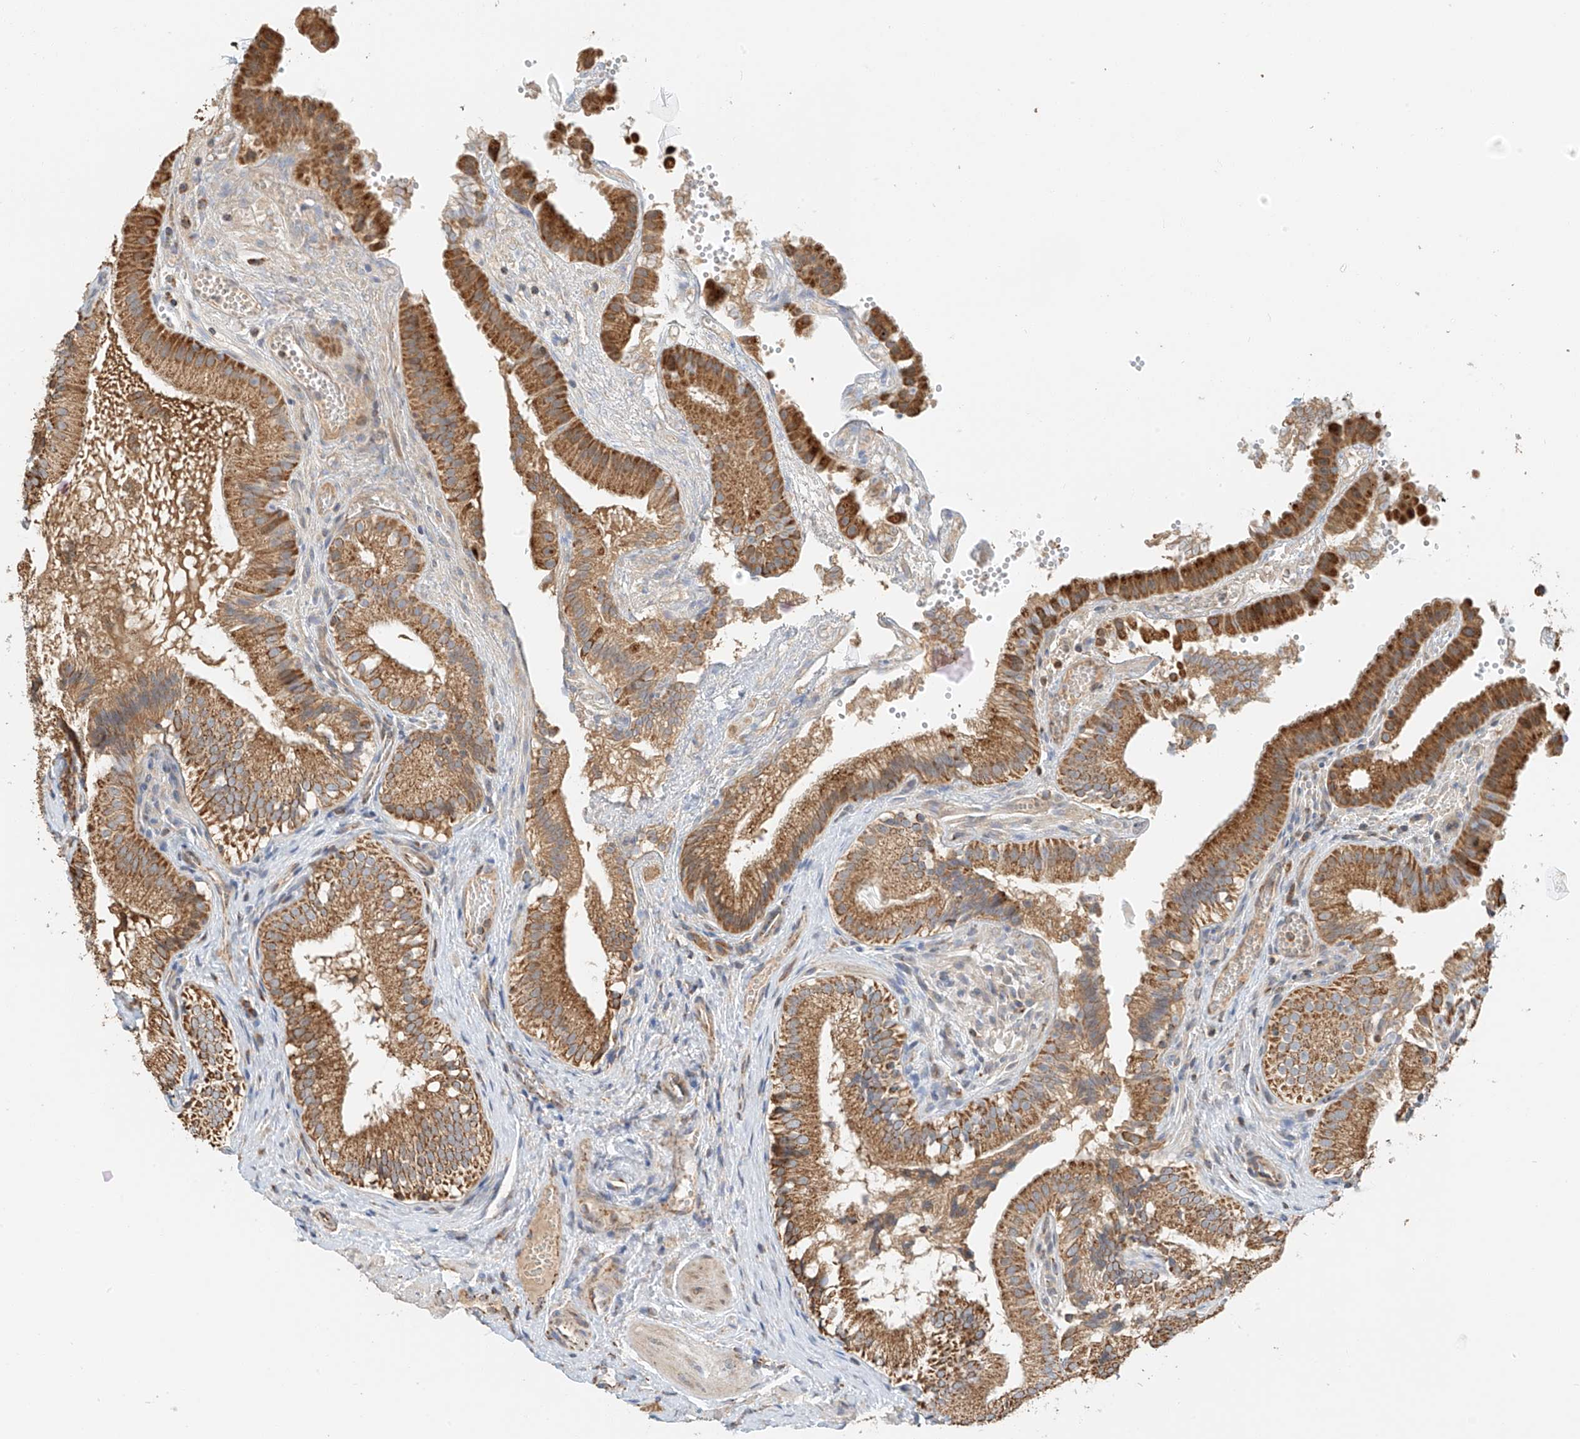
{"staining": {"intensity": "moderate", "quantity": ">75%", "location": "cytoplasmic/membranous"}, "tissue": "gallbladder", "cell_type": "Glandular cells", "image_type": "normal", "snomed": [{"axis": "morphology", "description": "Normal tissue, NOS"}, {"axis": "topography", "description": "Gallbladder"}], "caption": "Protein positivity by immunohistochemistry (IHC) exhibits moderate cytoplasmic/membranous staining in approximately >75% of glandular cells in benign gallbladder. (IHC, brightfield microscopy, high magnification).", "gene": "YIPF7", "patient": {"sex": "female", "age": 30}}